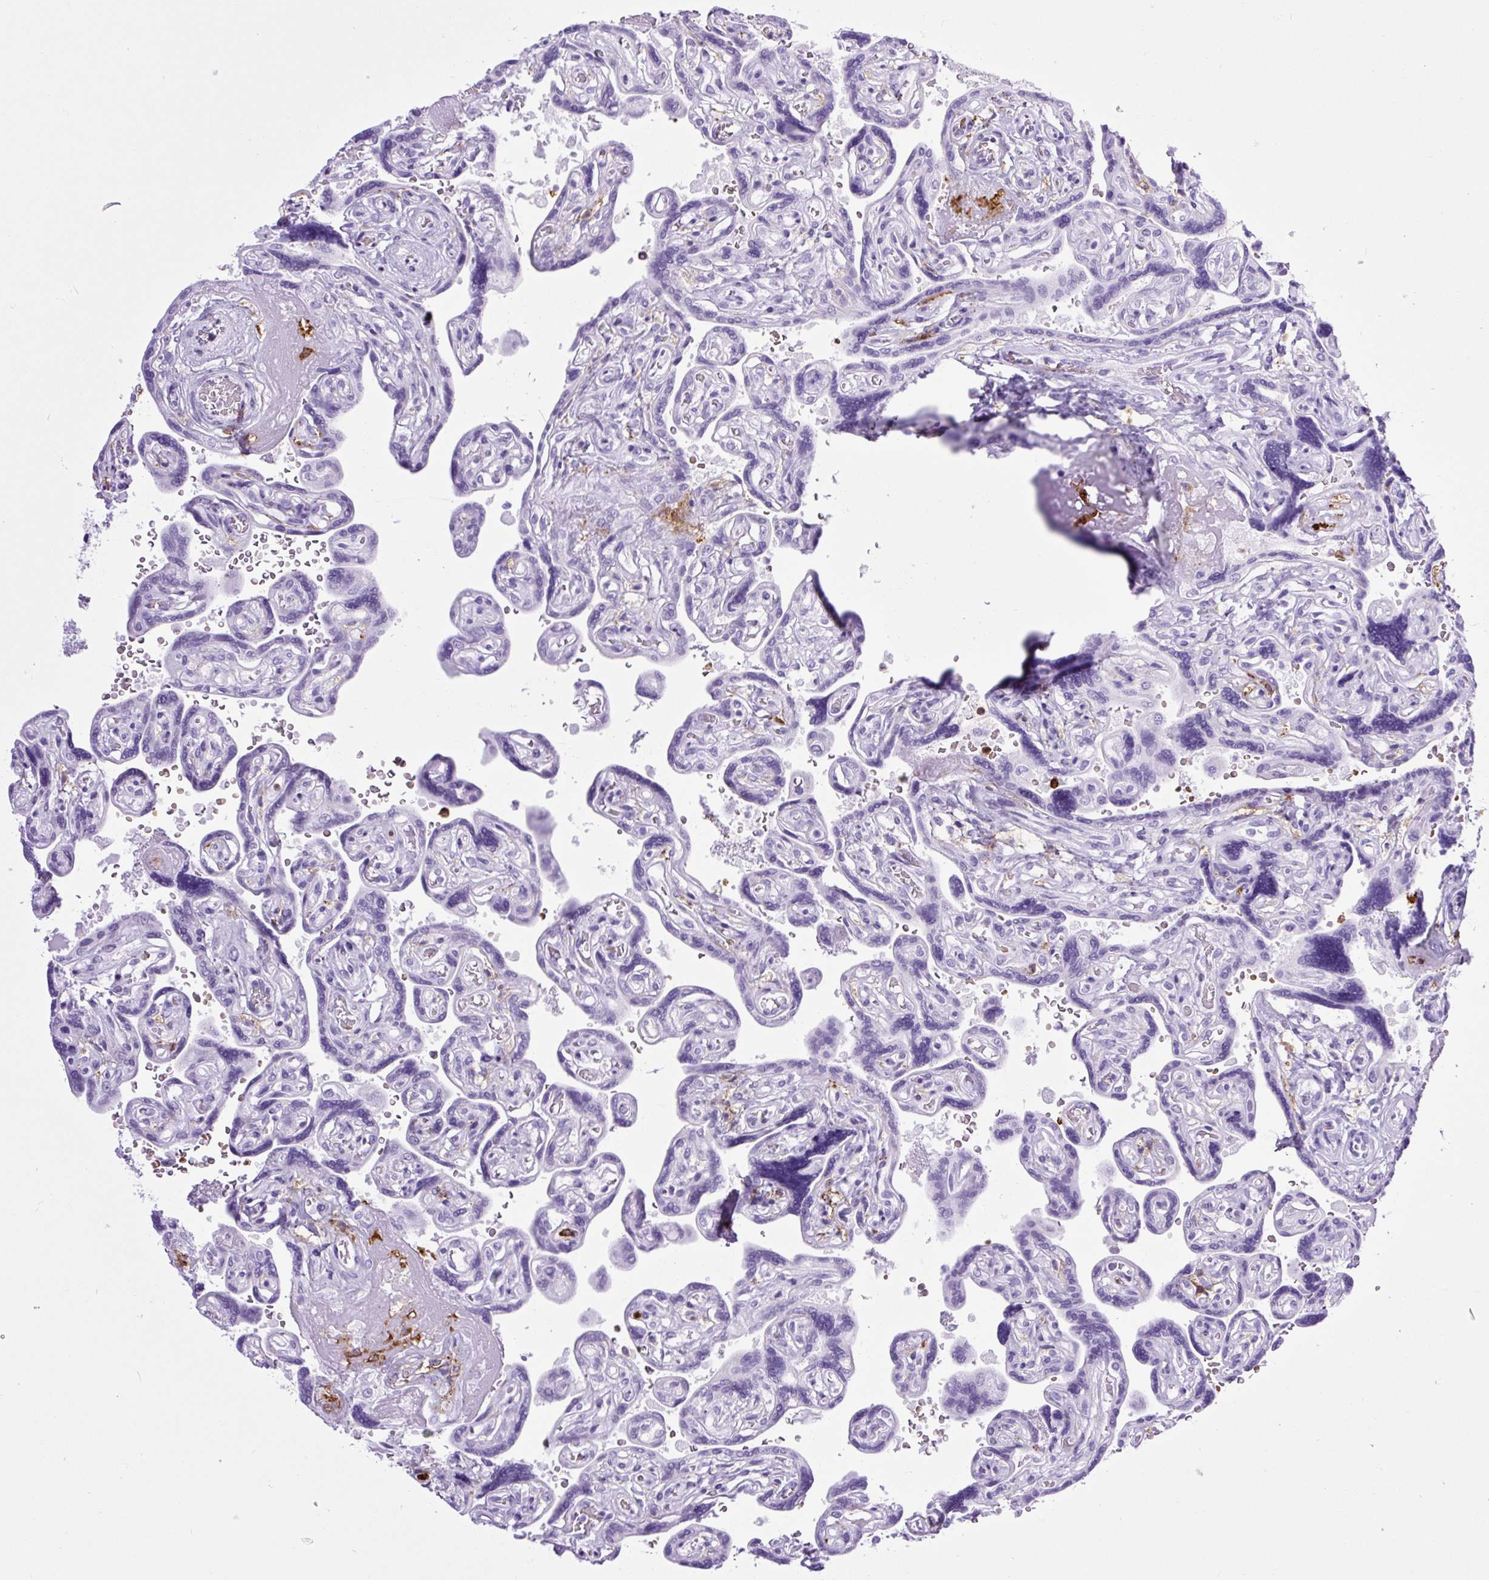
{"staining": {"intensity": "negative", "quantity": "none", "location": "none"}, "tissue": "placenta", "cell_type": "Trophoblastic cells", "image_type": "normal", "snomed": [{"axis": "morphology", "description": "Normal tissue, NOS"}, {"axis": "topography", "description": "Placenta"}], "caption": "High magnification brightfield microscopy of normal placenta stained with DAB (3,3'-diaminobenzidine) (brown) and counterstained with hematoxylin (blue): trophoblastic cells show no significant positivity.", "gene": "HLA", "patient": {"sex": "female", "age": 32}}